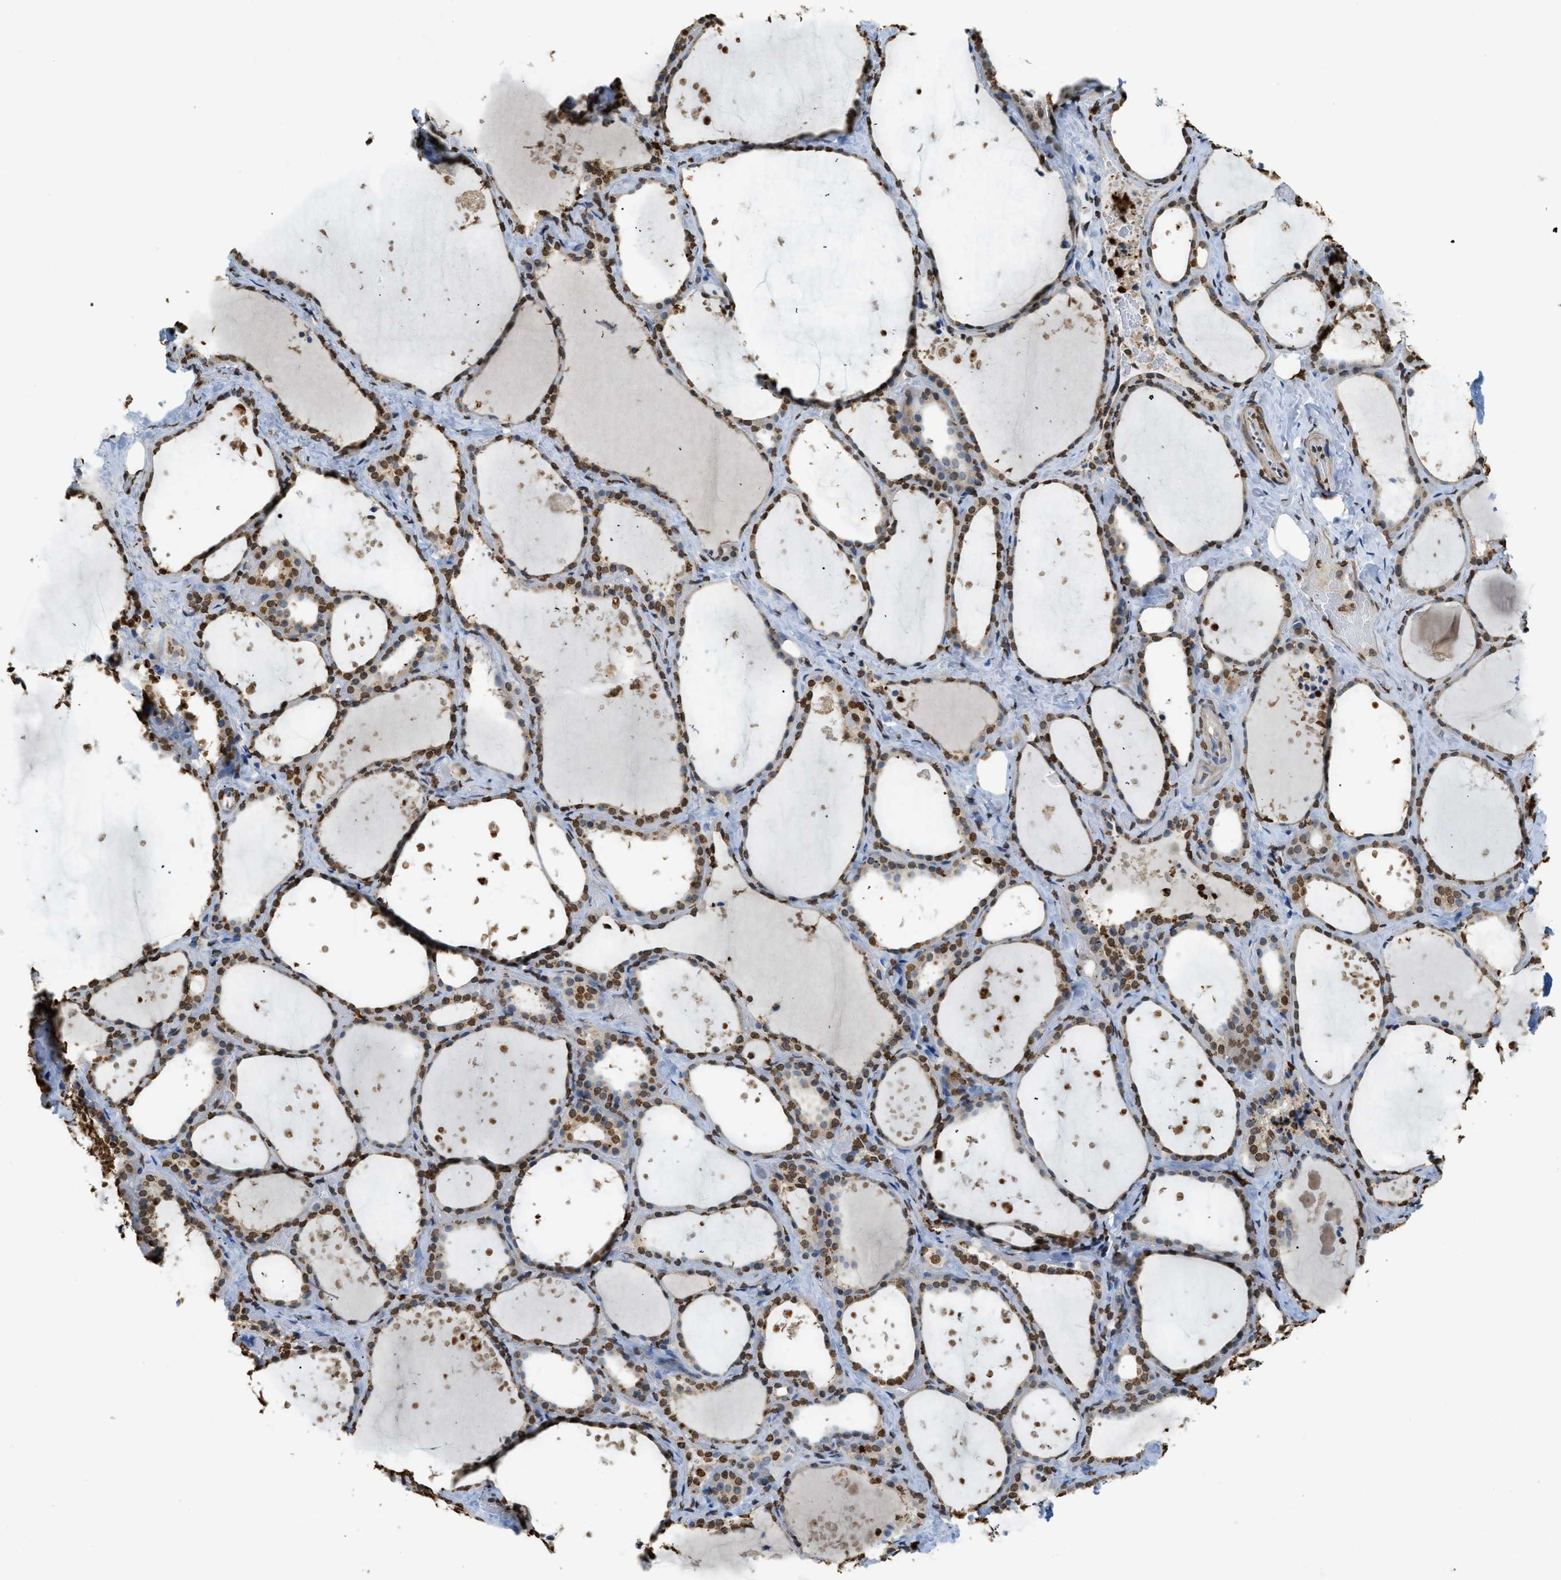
{"staining": {"intensity": "moderate", "quantity": "25%-75%", "location": "cytoplasmic/membranous,nuclear"}, "tissue": "thyroid gland", "cell_type": "Glandular cells", "image_type": "normal", "snomed": [{"axis": "morphology", "description": "Normal tissue, NOS"}, {"axis": "topography", "description": "Thyroid gland"}], "caption": "Brown immunohistochemical staining in benign thyroid gland shows moderate cytoplasmic/membranous,nuclear expression in about 25%-75% of glandular cells. Using DAB (3,3'-diaminobenzidine) (brown) and hematoxylin (blue) stains, captured at high magnification using brightfield microscopy.", "gene": "NR5A2", "patient": {"sex": "female", "age": 44}}